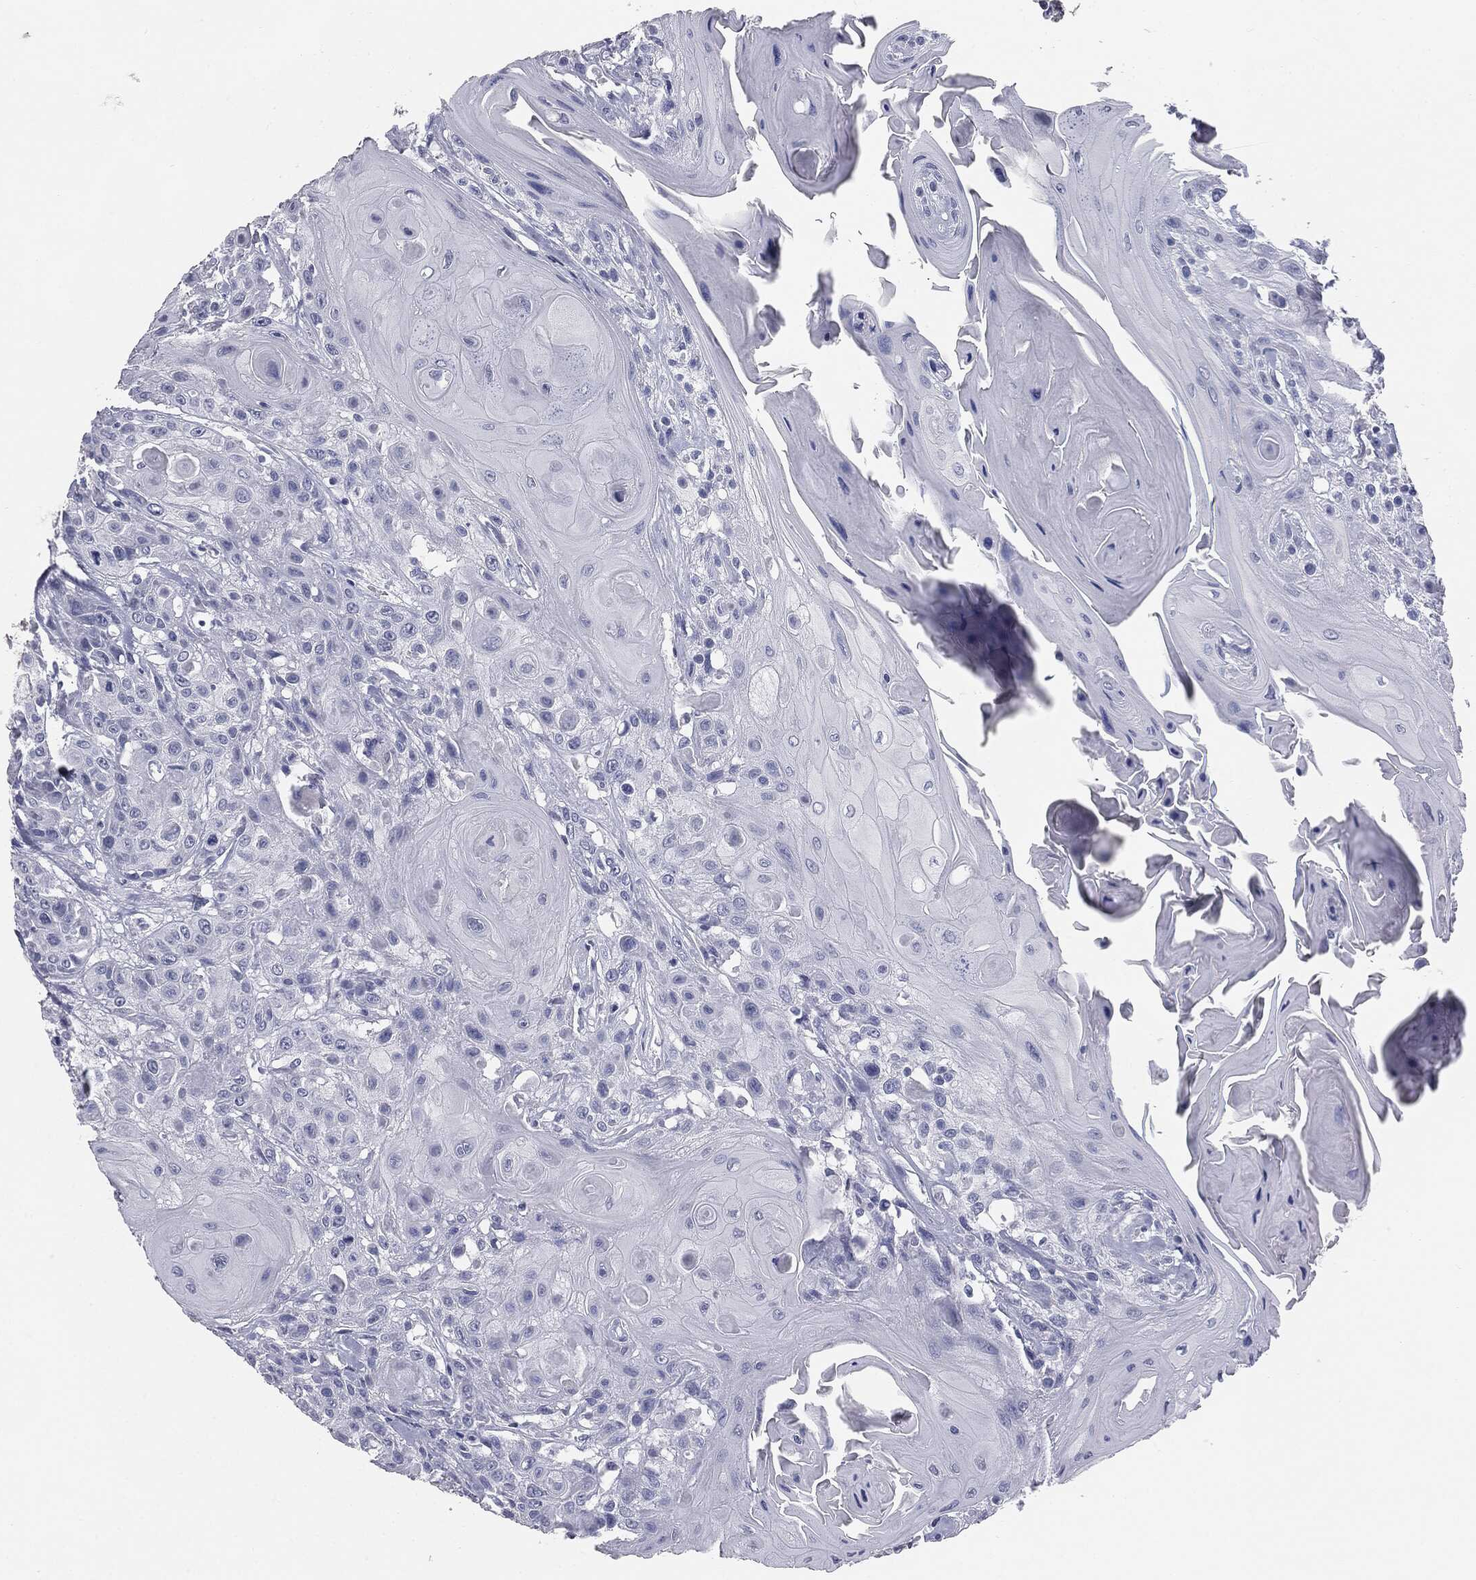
{"staining": {"intensity": "negative", "quantity": "none", "location": "none"}, "tissue": "head and neck cancer", "cell_type": "Tumor cells", "image_type": "cancer", "snomed": [{"axis": "morphology", "description": "Squamous cell carcinoma, NOS"}, {"axis": "topography", "description": "Head-Neck"}], "caption": "Immunohistochemistry (IHC) photomicrograph of human head and neck cancer (squamous cell carcinoma) stained for a protein (brown), which exhibits no positivity in tumor cells.", "gene": "MUC5AC", "patient": {"sex": "female", "age": 59}}